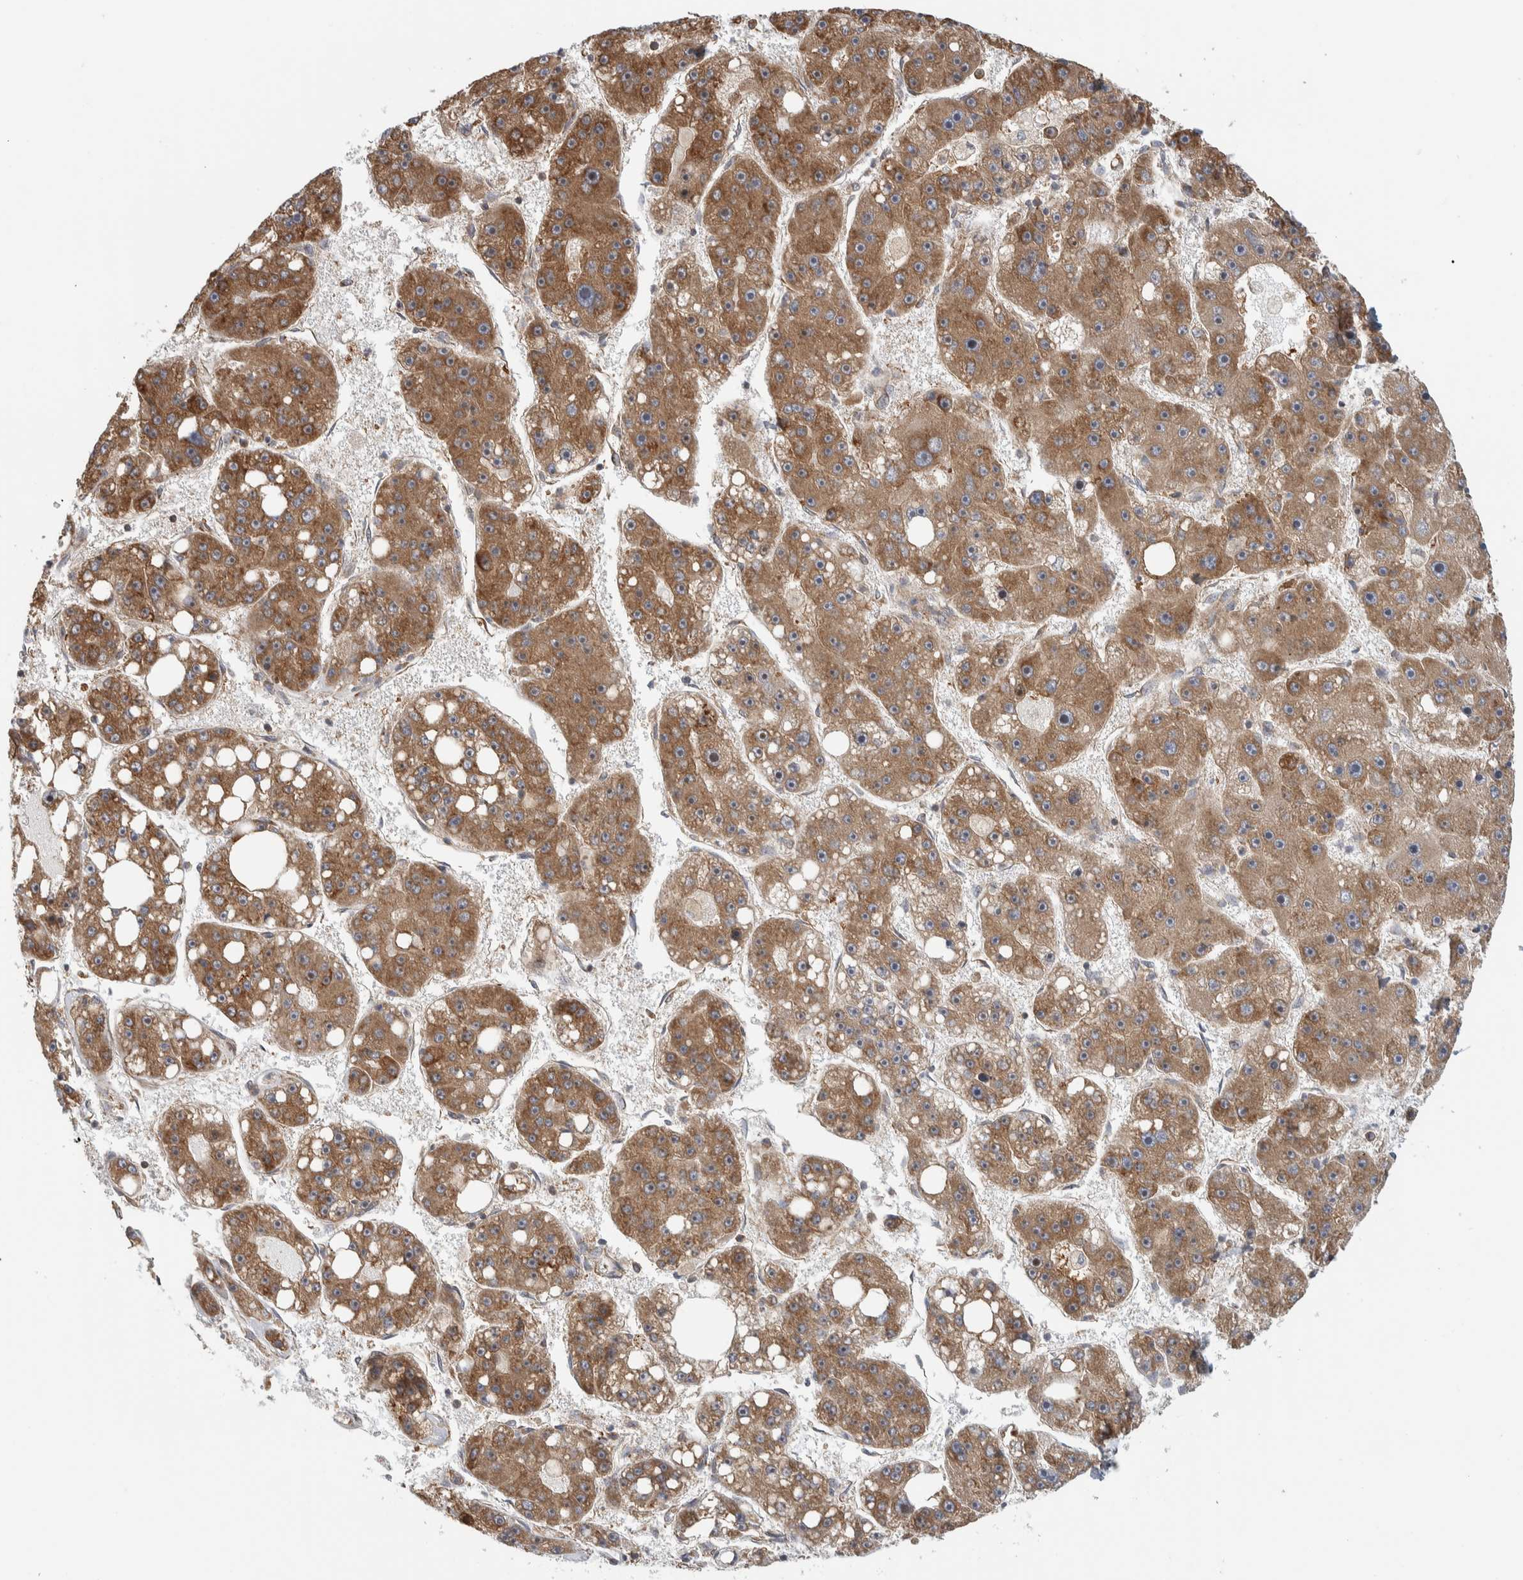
{"staining": {"intensity": "moderate", "quantity": ">75%", "location": "cytoplasmic/membranous"}, "tissue": "liver cancer", "cell_type": "Tumor cells", "image_type": "cancer", "snomed": [{"axis": "morphology", "description": "Carcinoma, Hepatocellular, NOS"}, {"axis": "topography", "description": "Liver"}], "caption": "Human liver cancer (hepatocellular carcinoma) stained for a protein (brown) shows moderate cytoplasmic/membranous positive staining in approximately >75% of tumor cells.", "gene": "EIF3H", "patient": {"sex": "female", "age": 61}}